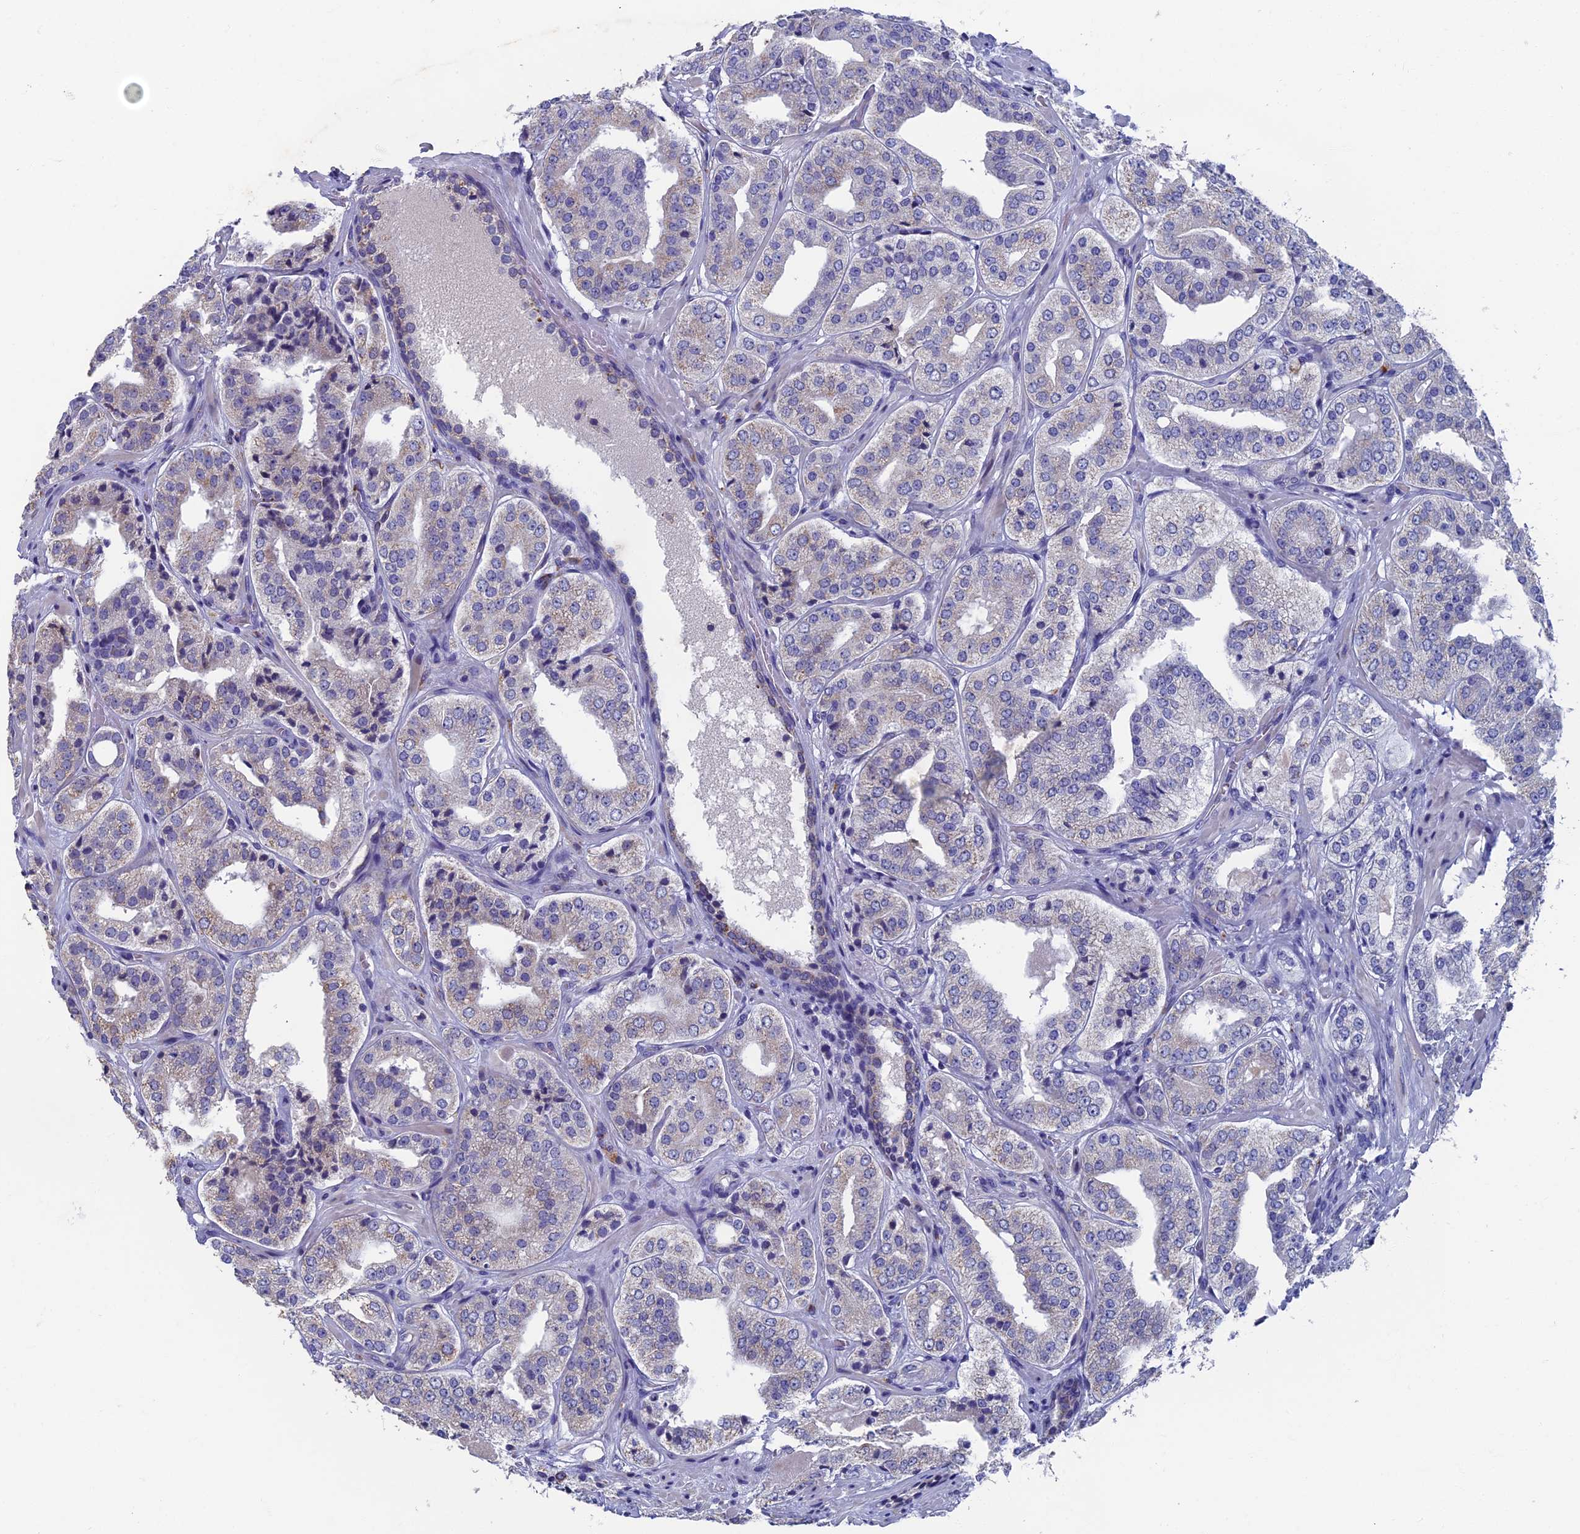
{"staining": {"intensity": "weak", "quantity": "<25%", "location": "cytoplasmic/membranous"}, "tissue": "prostate cancer", "cell_type": "Tumor cells", "image_type": "cancer", "snomed": [{"axis": "morphology", "description": "Adenocarcinoma, High grade"}, {"axis": "topography", "description": "Prostate"}], "caption": "Micrograph shows no significant protein staining in tumor cells of prostate cancer (adenocarcinoma (high-grade)).", "gene": "OAT", "patient": {"sex": "male", "age": 71}}